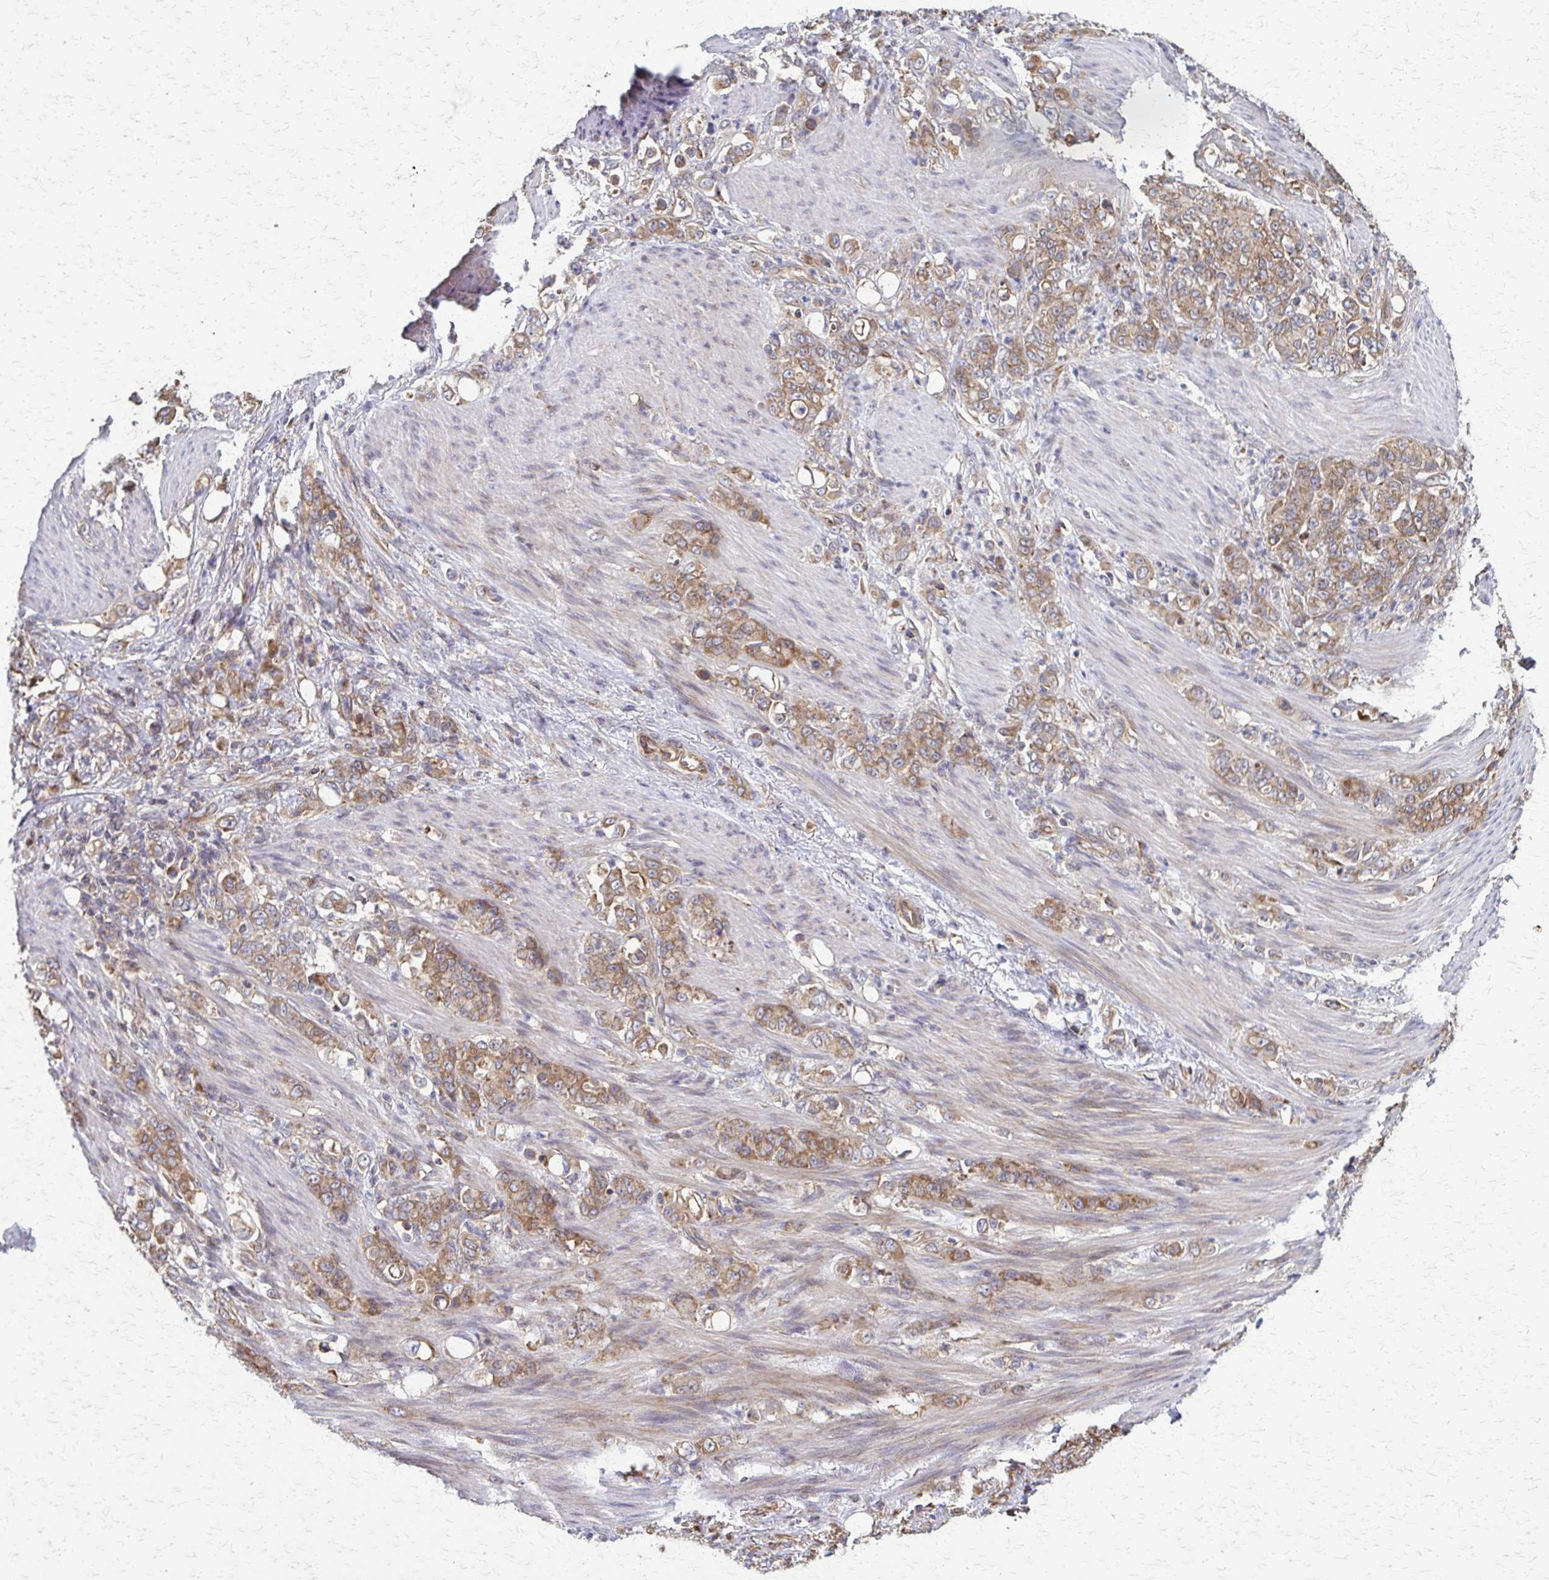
{"staining": {"intensity": "moderate", "quantity": ">75%", "location": "cytoplasmic/membranous"}, "tissue": "stomach cancer", "cell_type": "Tumor cells", "image_type": "cancer", "snomed": [{"axis": "morphology", "description": "Adenocarcinoma, NOS"}, {"axis": "topography", "description": "Stomach"}], "caption": "A micrograph of adenocarcinoma (stomach) stained for a protein shows moderate cytoplasmic/membranous brown staining in tumor cells.", "gene": "EEF2", "patient": {"sex": "female", "age": 79}}